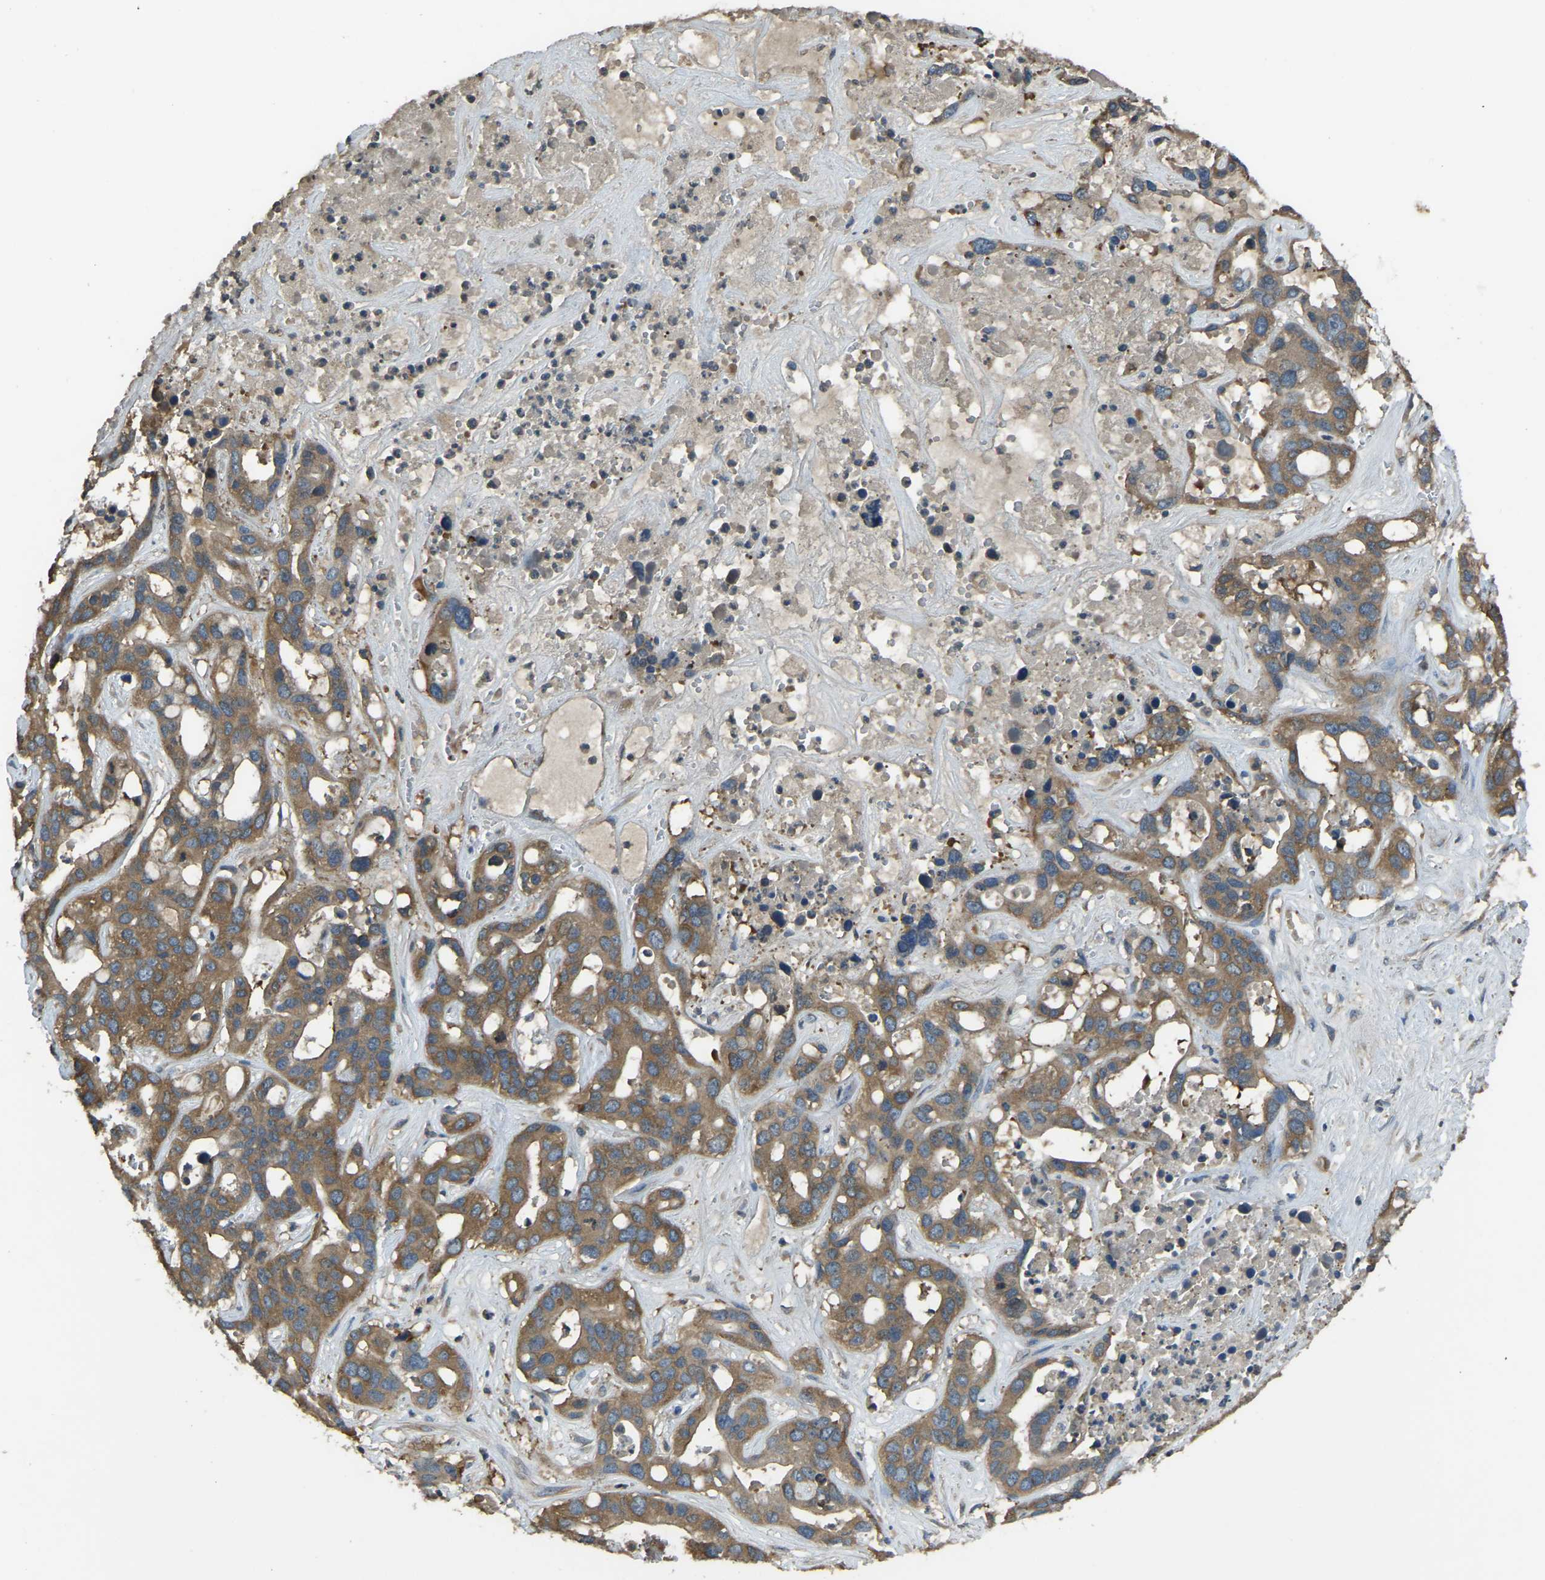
{"staining": {"intensity": "moderate", "quantity": ">75%", "location": "cytoplasmic/membranous"}, "tissue": "liver cancer", "cell_type": "Tumor cells", "image_type": "cancer", "snomed": [{"axis": "morphology", "description": "Cholangiocarcinoma"}, {"axis": "topography", "description": "Liver"}], "caption": "Human liver cancer stained for a protein (brown) reveals moderate cytoplasmic/membranous positive staining in about >75% of tumor cells.", "gene": "AIMP1", "patient": {"sex": "female", "age": 65}}